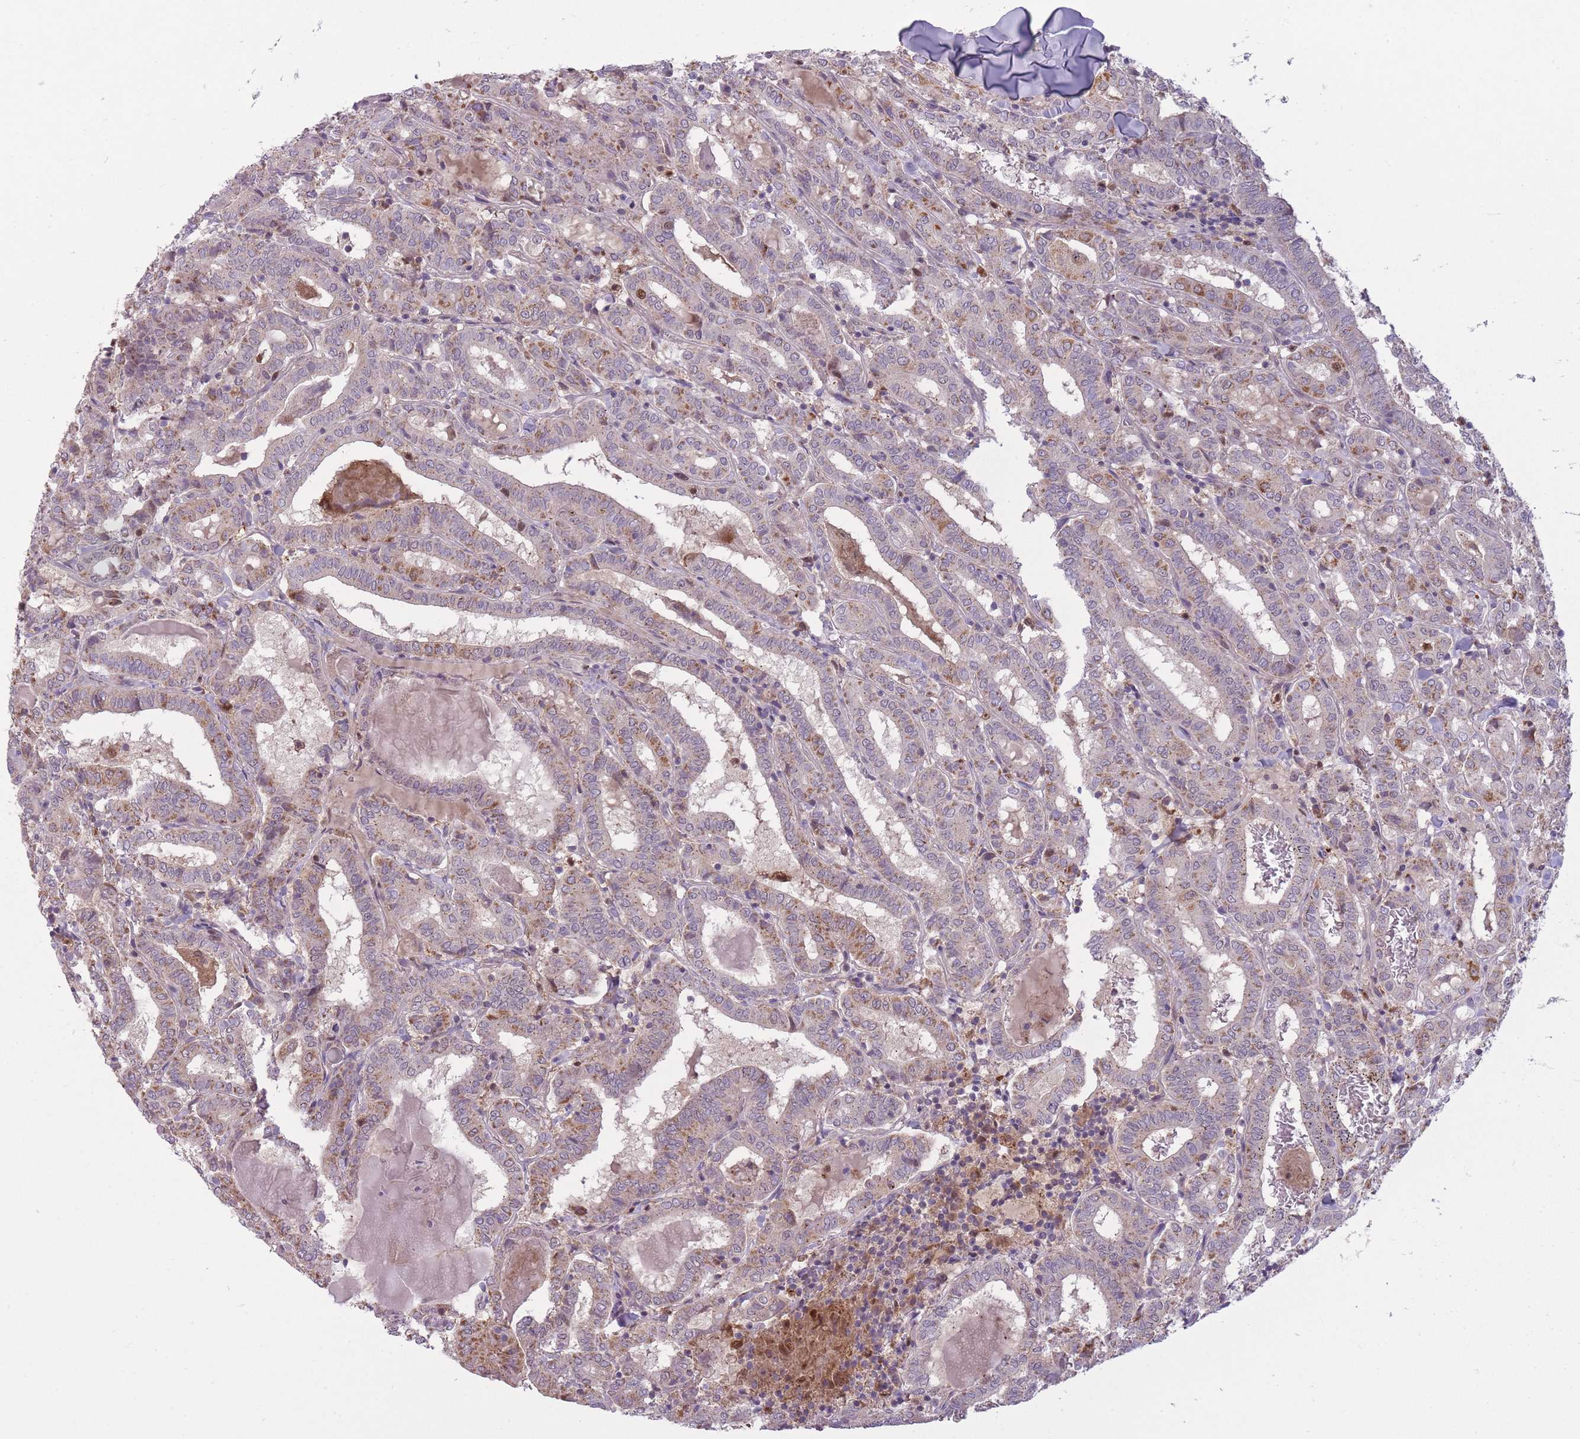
{"staining": {"intensity": "moderate", "quantity": "<25%", "location": "cytoplasmic/membranous,nuclear"}, "tissue": "thyroid cancer", "cell_type": "Tumor cells", "image_type": "cancer", "snomed": [{"axis": "morphology", "description": "Papillary adenocarcinoma, NOS"}, {"axis": "topography", "description": "Thyroid gland"}], "caption": "This is an image of immunohistochemistry (IHC) staining of thyroid papillary adenocarcinoma, which shows moderate positivity in the cytoplasmic/membranous and nuclear of tumor cells.", "gene": "LGALS9", "patient": {"sex": "female", "age": 72}}